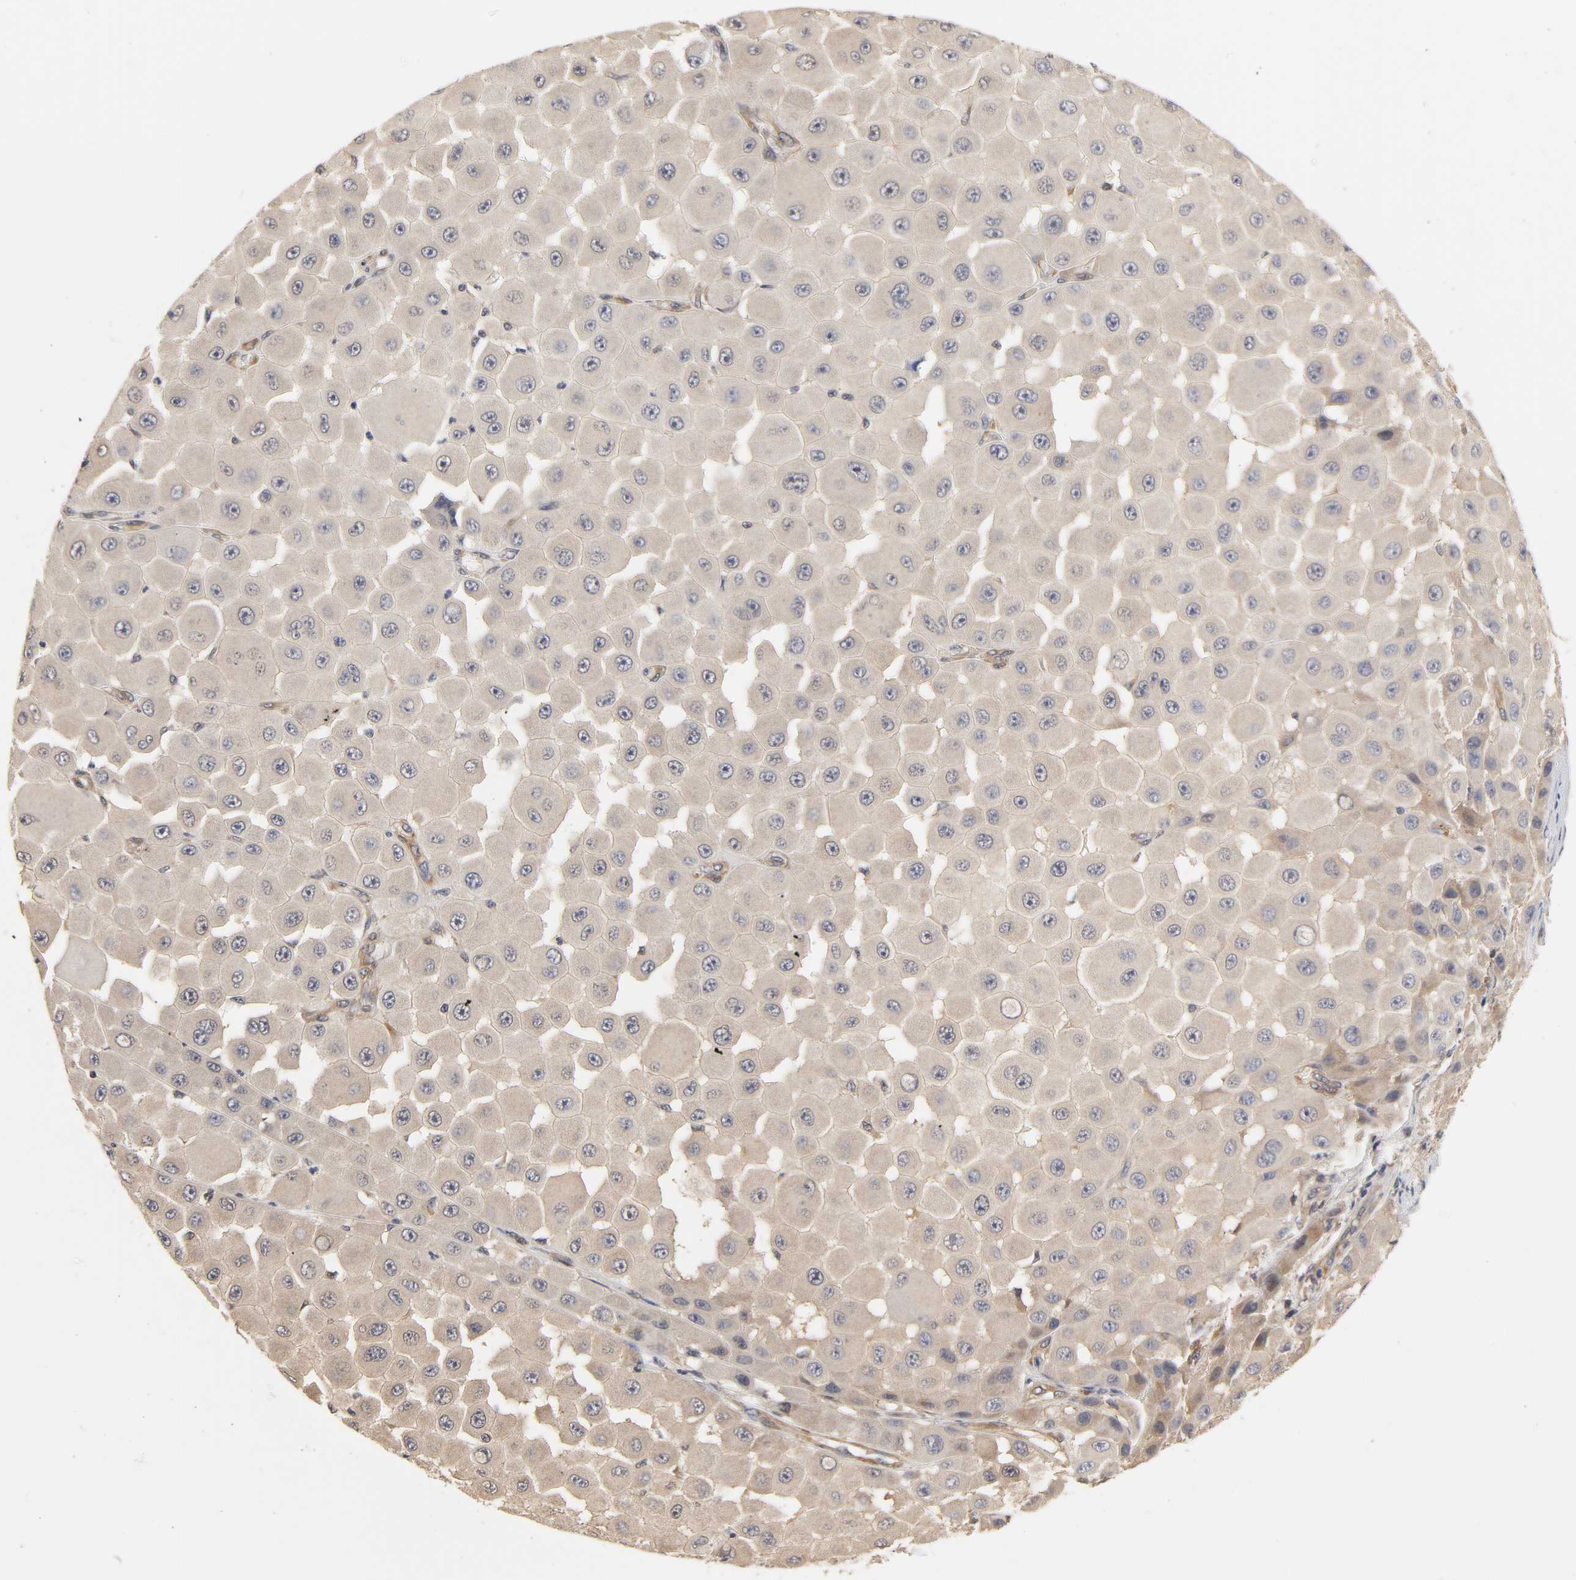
{"staining": {"intensity": "negative", "quantity": "none", "location": "none"}, "tissue": "melanoma", "cell_type": "Tumor cells", "image_type": "cancer", "snomed": [{"axis": "morphology", "description": "Malignant melanoma, NOS"}, {"axis": "topography", "description": "Skin"}], "caption": "Image shows no significant protein staining in tumor cells of malignant melanoma. (DAB (3,3'-diaminobenzidine) IHC visualized using brightfield microscopy, high magnification).", "gene": "PDE5A", "patient": {"sex": "female", "age": 81}}